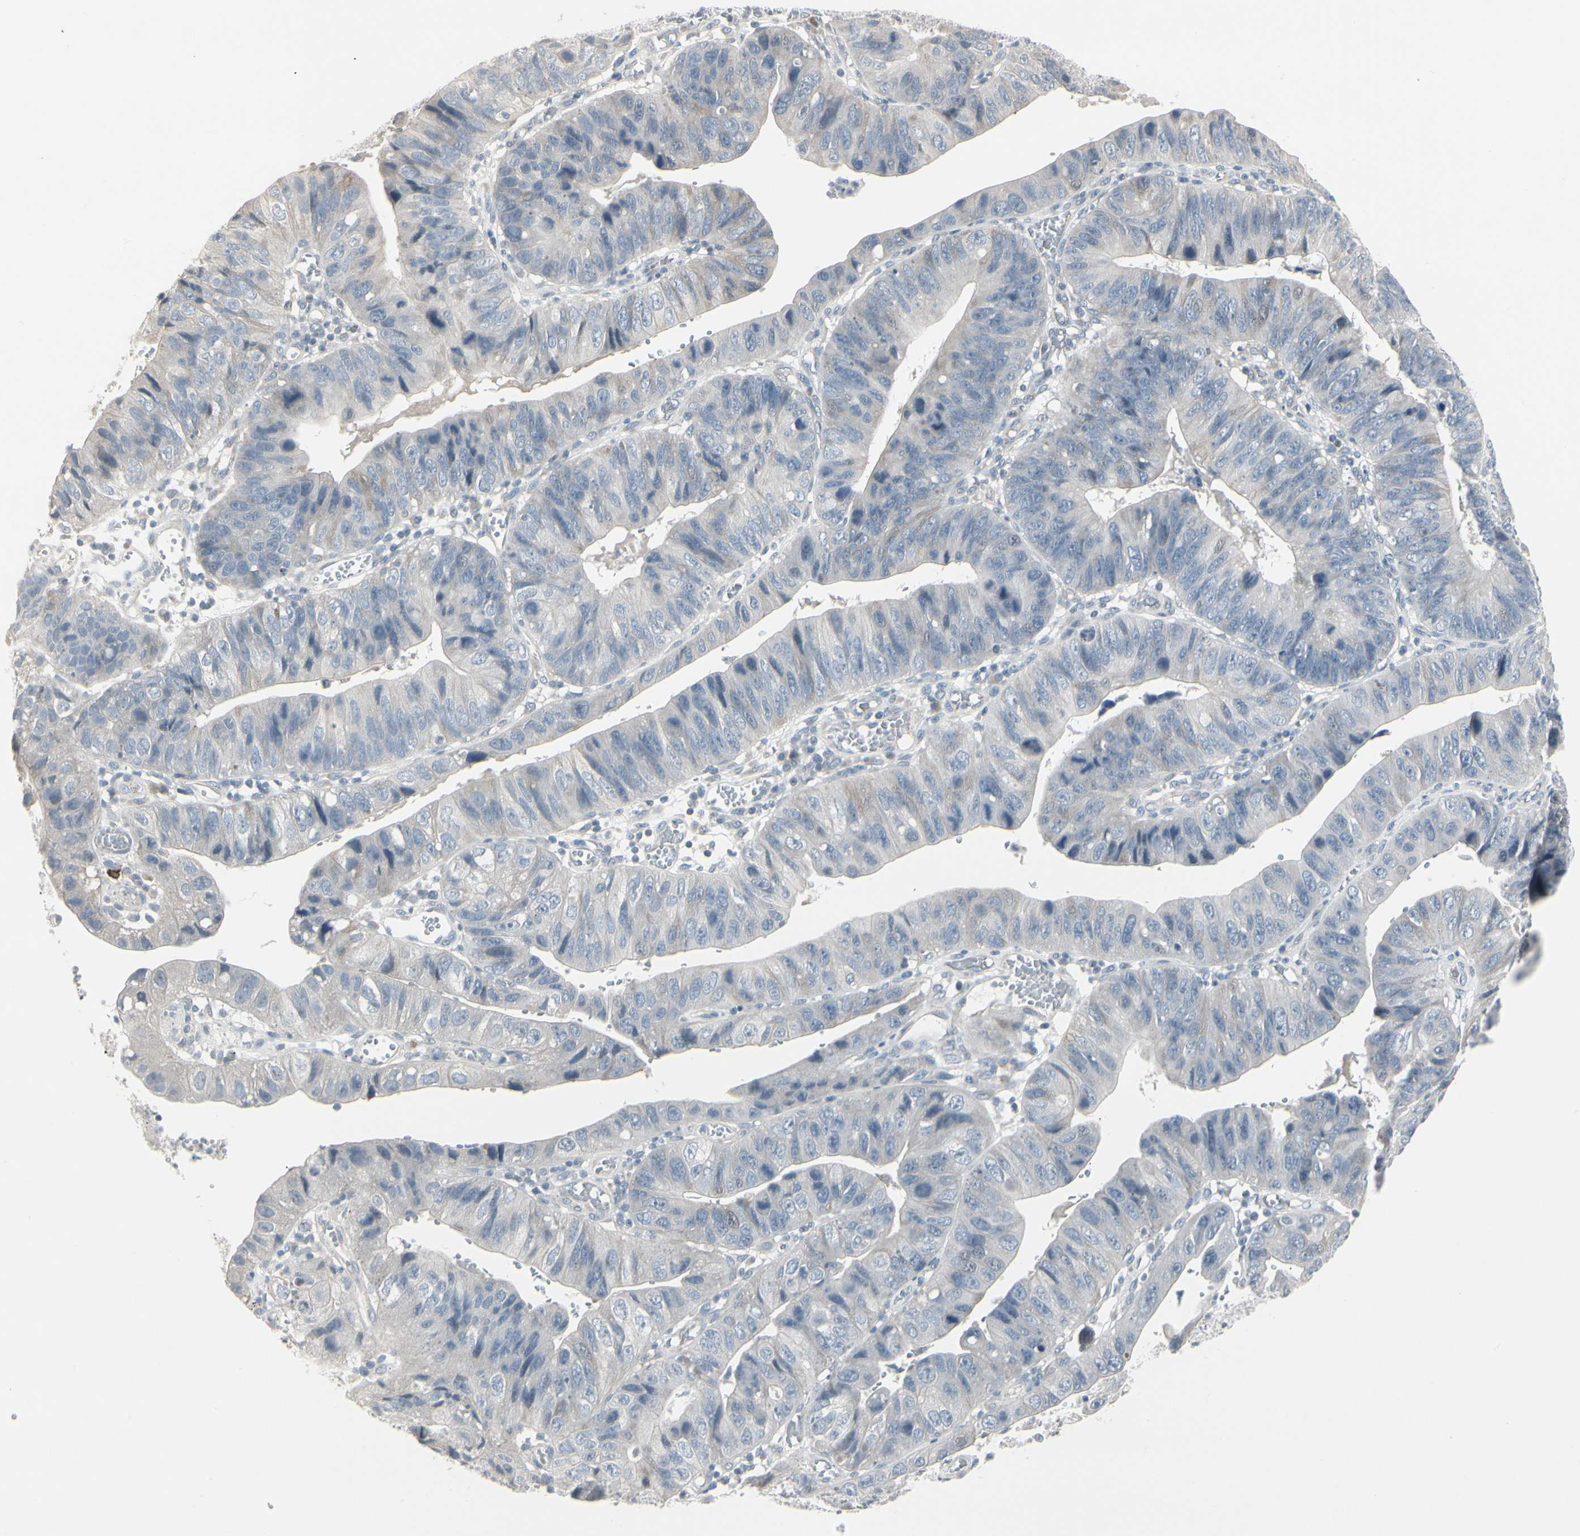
{"staining": {"intensity": "weak", "quantity": "<25%", "location": "cytoplasmic/membranous"}, "tissue": "stomach cancer", "cell_type": "Tumor cells", "image_type": "cancer", "snomed": [{"axis": "morphology", "description": "Adenocarcinoma, NOS"}, {"axis": "topography", "description": "Stomach"}], "caption": "A histopathology image of stomach cancer (adenocarcinoma) stained for a protein reveals no brown staining in tumor cells.", "gene": "DMPK", "patient": {"sex": "male", "age": 59}}